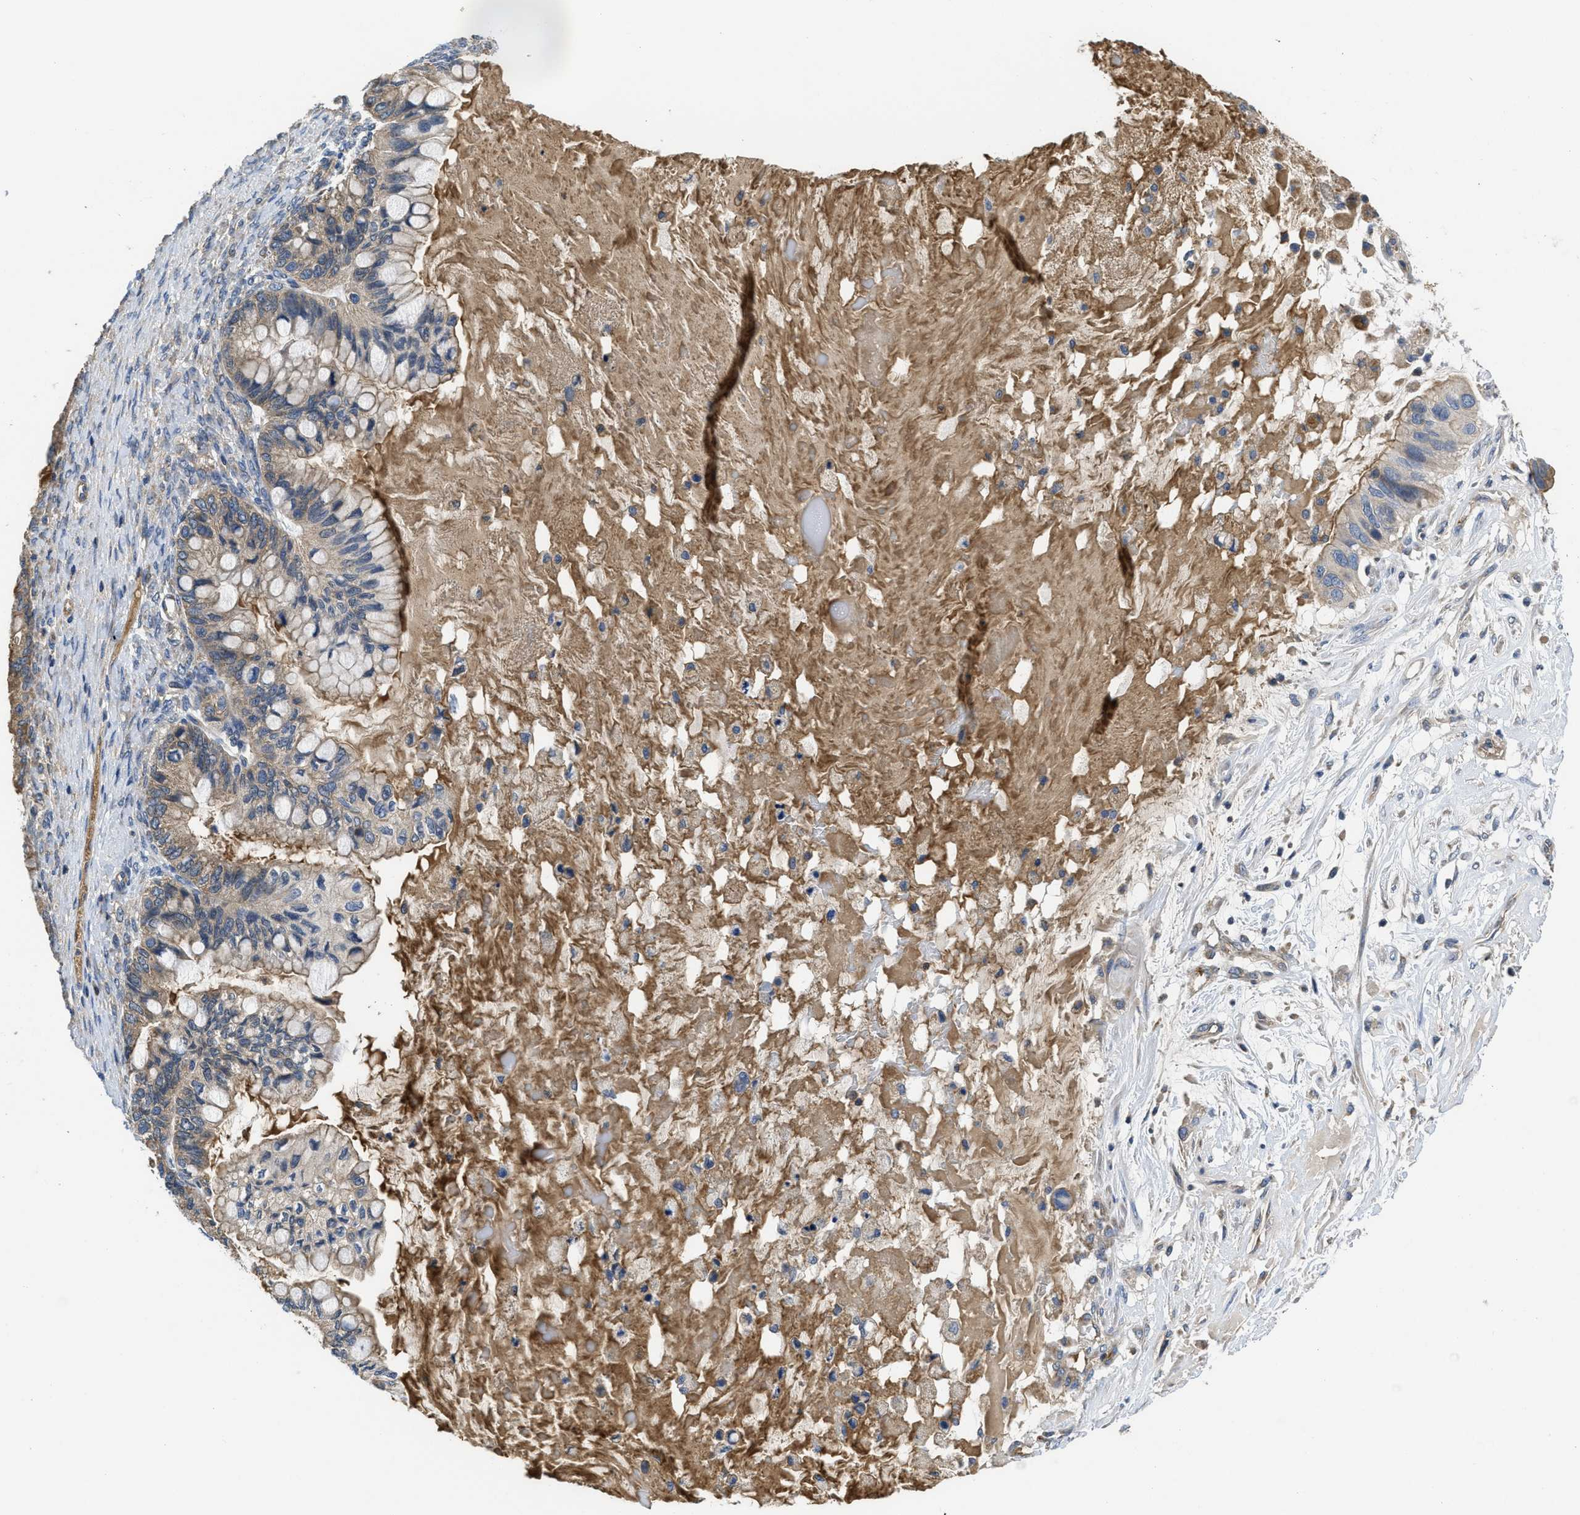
{"staining": {"intensity": "weak", "quantity": ">75%", "location": "cytoplasmic/membranous"}, "tissue": "ovarian cancer", "cell_type": "Tumor cells", "image_type": "cancer", "snomed": [{"axis": "morphology", "description": "Cystadenocarcinoma, mucinous, NOS"}, {"axis": "topography", "description": "Ovary"}], "caption": "Immunohistochemistry micrograph of ovarian cancer stained for a protein (brown), which shows low levels of weak cytoplasmic/membranous positivity in about >75% of tumor cells.", "gene": "GALK1", "patient": {"sex": "female", "age": 80}}